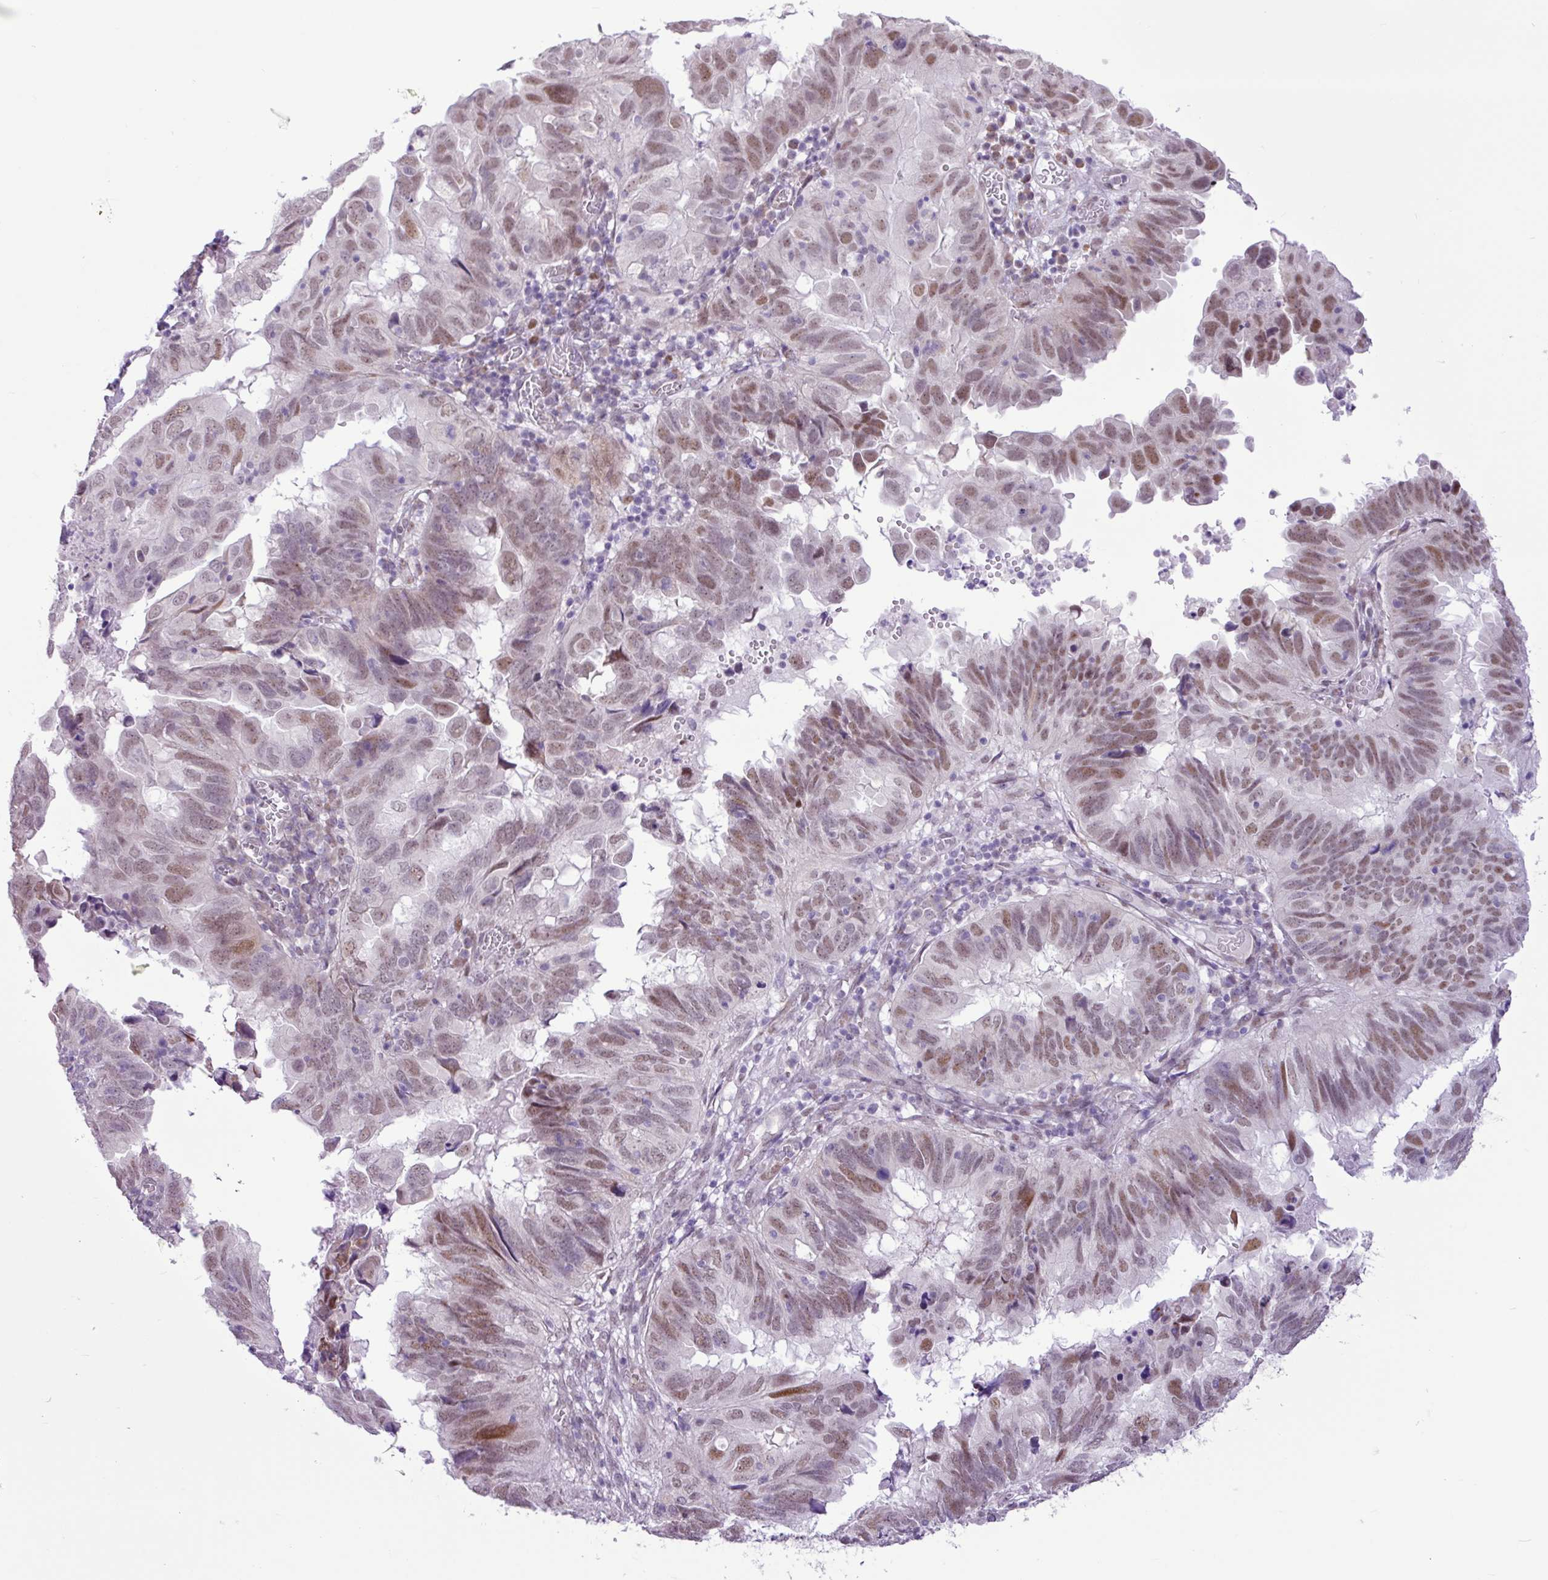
{"staining": {"intensity": "moderate", "quantity": "25%-75%", "location": "nuclear"}, "tissue": "endometrial cancer", "cell_type": "Tumor cells", "image_type": "cancer", "snomed": [{"axis": "morphology", "description": "Adenocarcinoma, NOS"}, {"axis": "topography", "description": "Uterus"}], "caption": "Moderate nuclear protein staining is seen in about 25%-75% of tumor cells in adenocarcinoma (endometrial).", "gene": "ELOA2", "patient": {"sex": "female", "age": 77}}